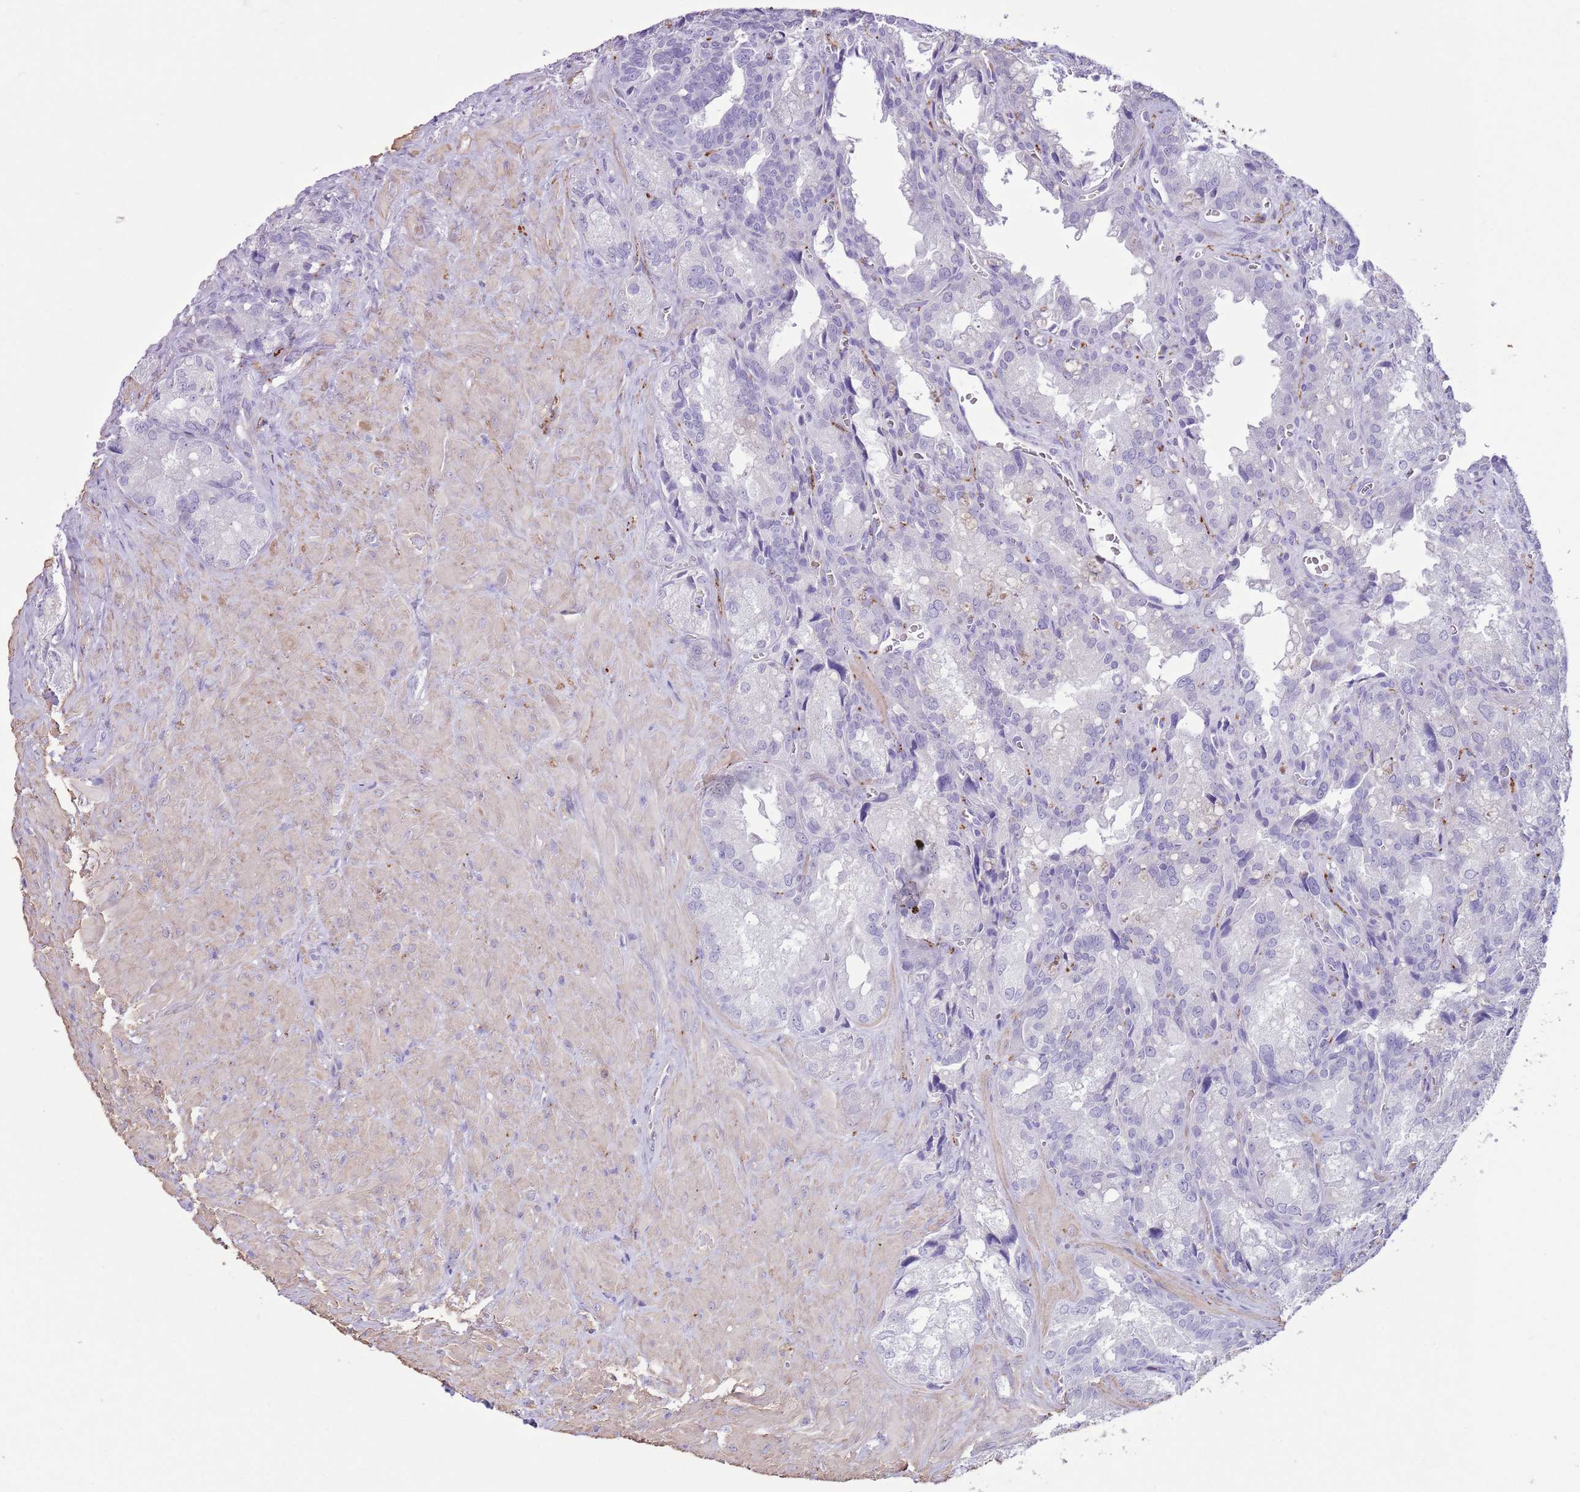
{"staining": {"intensity": "negative", "quantity": "none", "location": "none"}, "tissue": "seminal vesicle", "cell_type": "Glandular cells", "image_type": "normal", "snomed": [{"axis": "morphology", "description": "Normal tissue, NOS"}, {"axis": "topography", "description": "Seminal veicle"}], "caption": "An image of human seminal vesicle is negative for staining in glandular cells. The staining is performed using DAB brown chromogen with nuclei counter-stained in using hematoxylin.", "gene": "SLC7A14", "patient": {"sex": "male", "age": 62}}